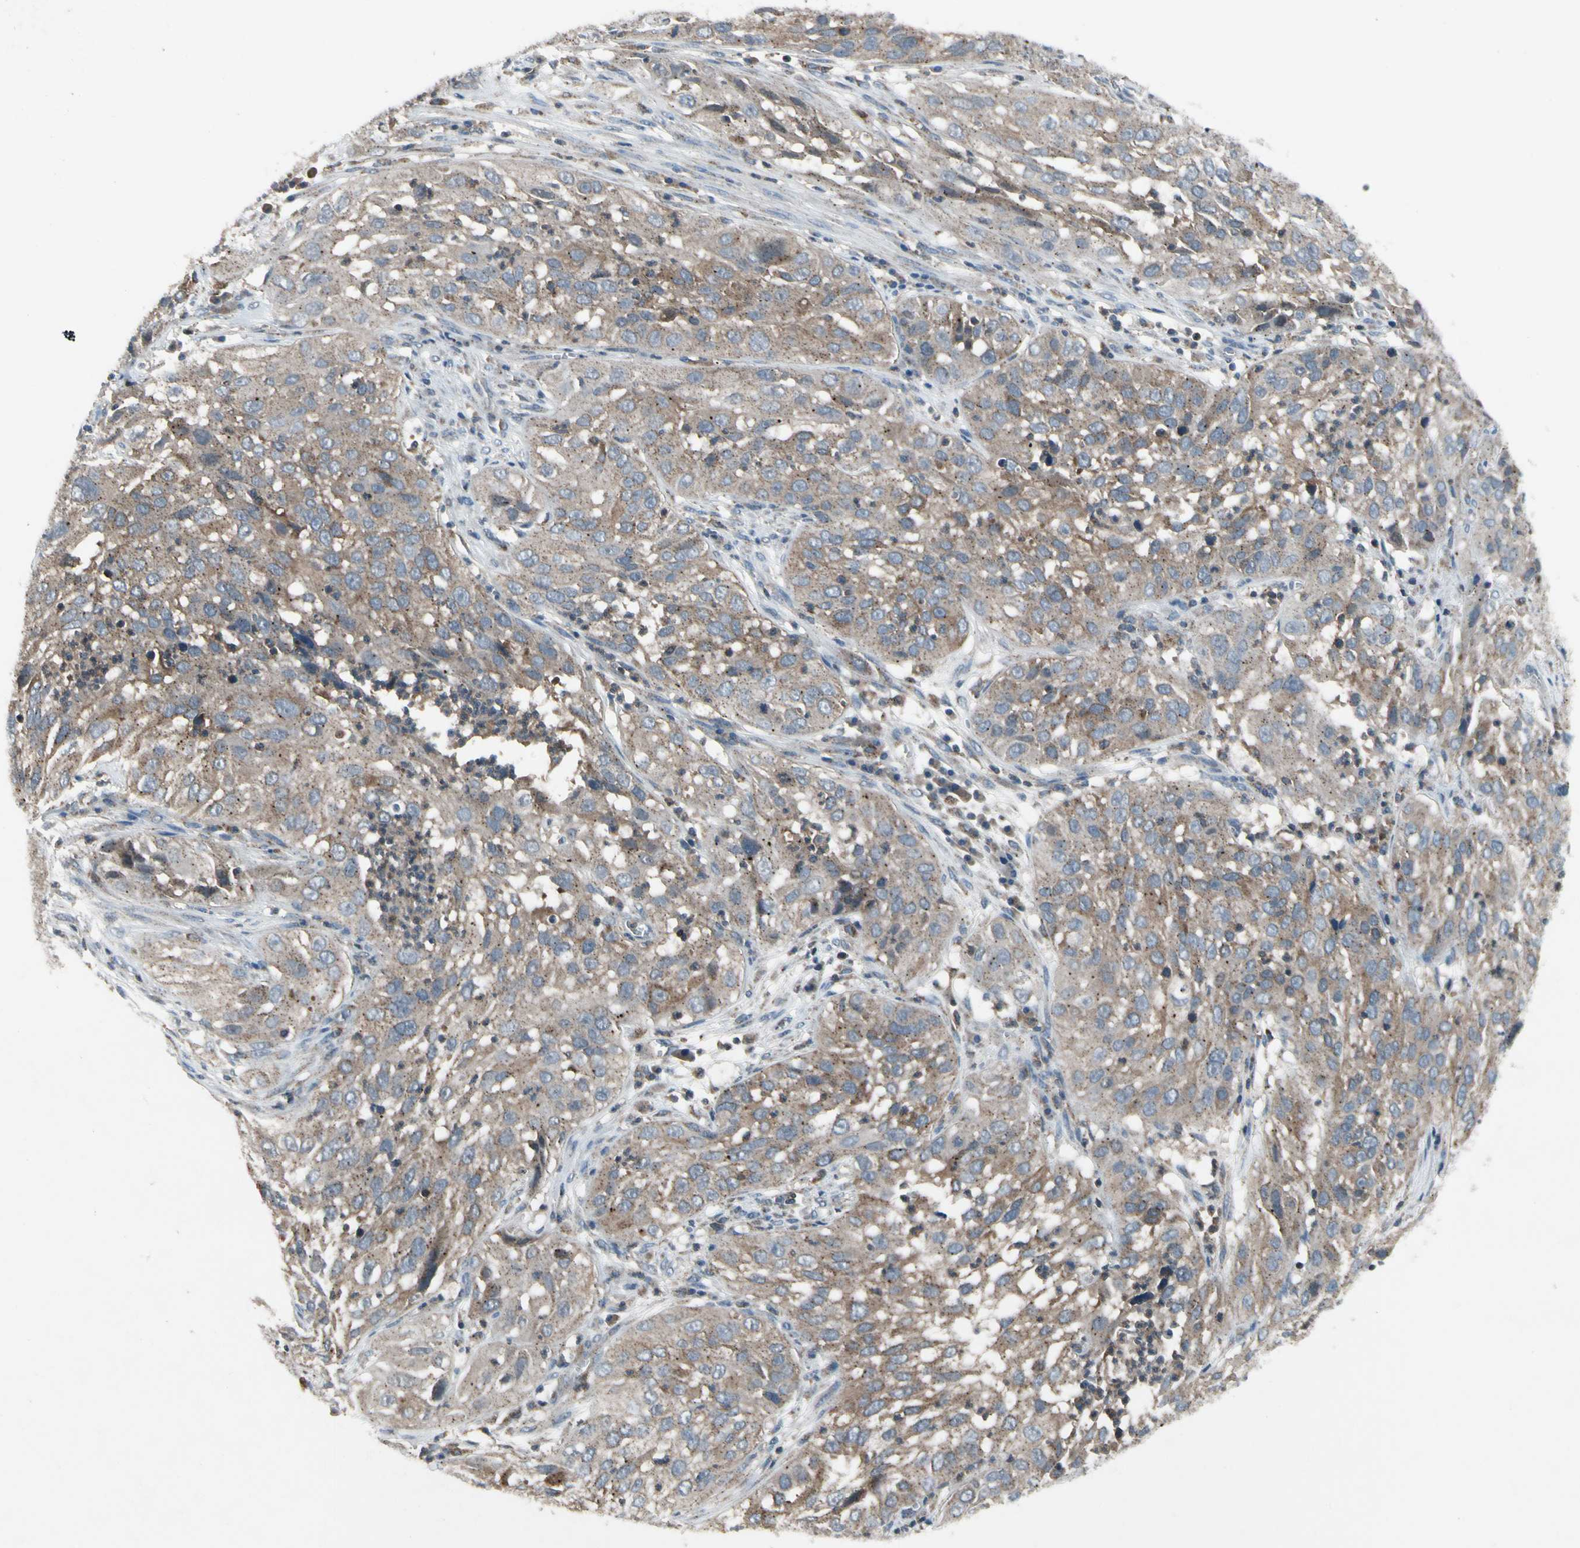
{"staining": {"intensity": "moderate", "quantity": ">75%", "location": "cytoplasmic/membranous"}, "tissue": "cervical cancer", "cell_type": "Tumor cells", "image_type": "cancer", "snomed": [{"axis": "morphology", "description": "Squamous cell carcinoma, NOS"}, {"axis": "topography", "description": "Cervix"}], "caption": "IHC (DAB (3,3'-diaminobenzidine)) staining of human cervical cancer exhibits moderate cytoplasmic/membranous protein expression in approximately >75% of tumor cells.", "gene": "NMI", "patient": {"sex": "female", "age": 32}}